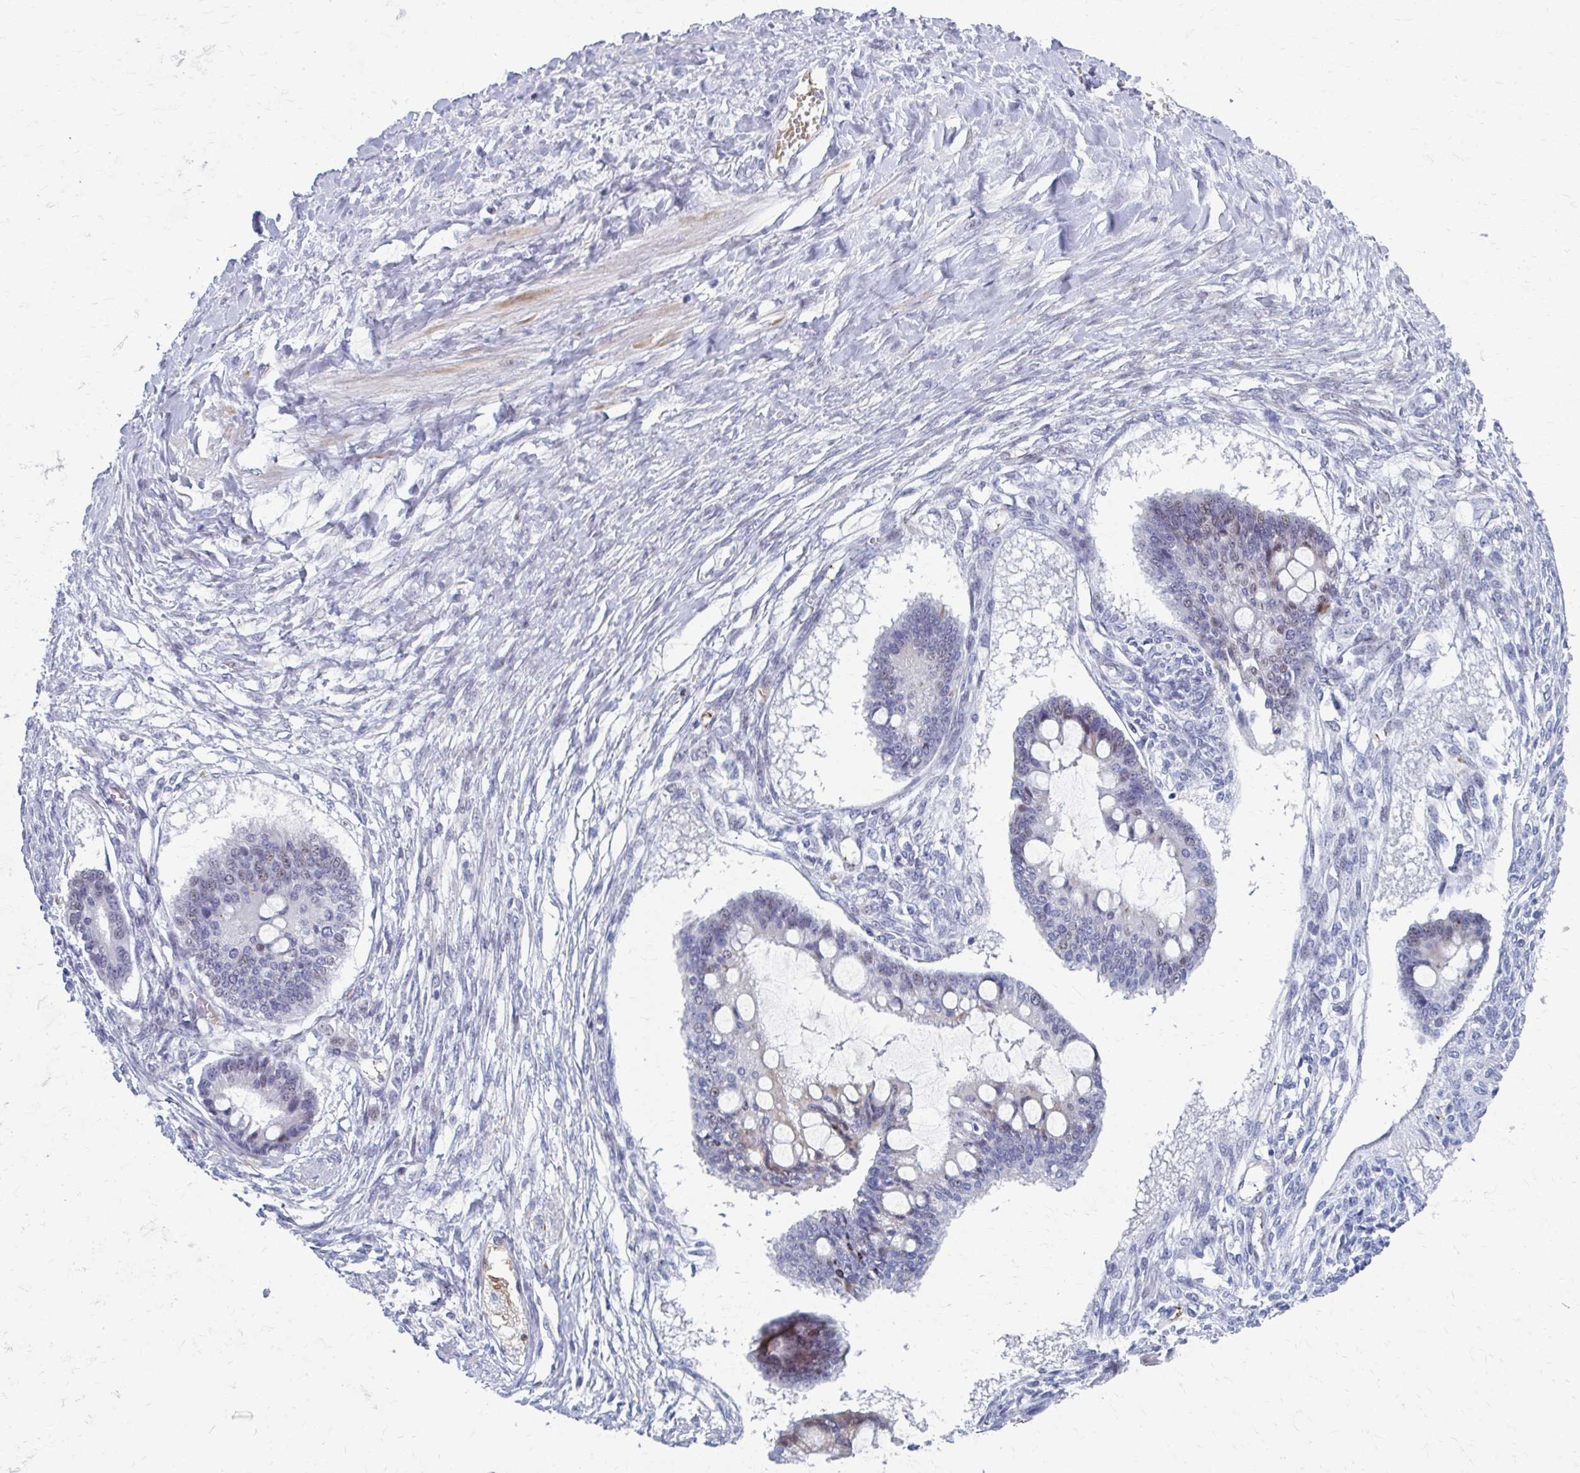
{"staining": {"intensity": "weak", "quantity": "<25%", "location": "nuclear"}, "tissue": "ovarian cancer", "cell_type": "Tumor cells", "image_type": "cancer", "snomed": [{"axis": "morphology", "description": "Cystadenocarcinoma, mucinous, NOS"}, {"axis": "topography", "description": "Ovary"}], "caption": "Immunohistochemistry (IHC) of ovarian cancer displays no staining in tumor cells. Nuclei are stained in blue.", "gene": "ABHD16B", "patient": {"sex": "female", "age": 73}}